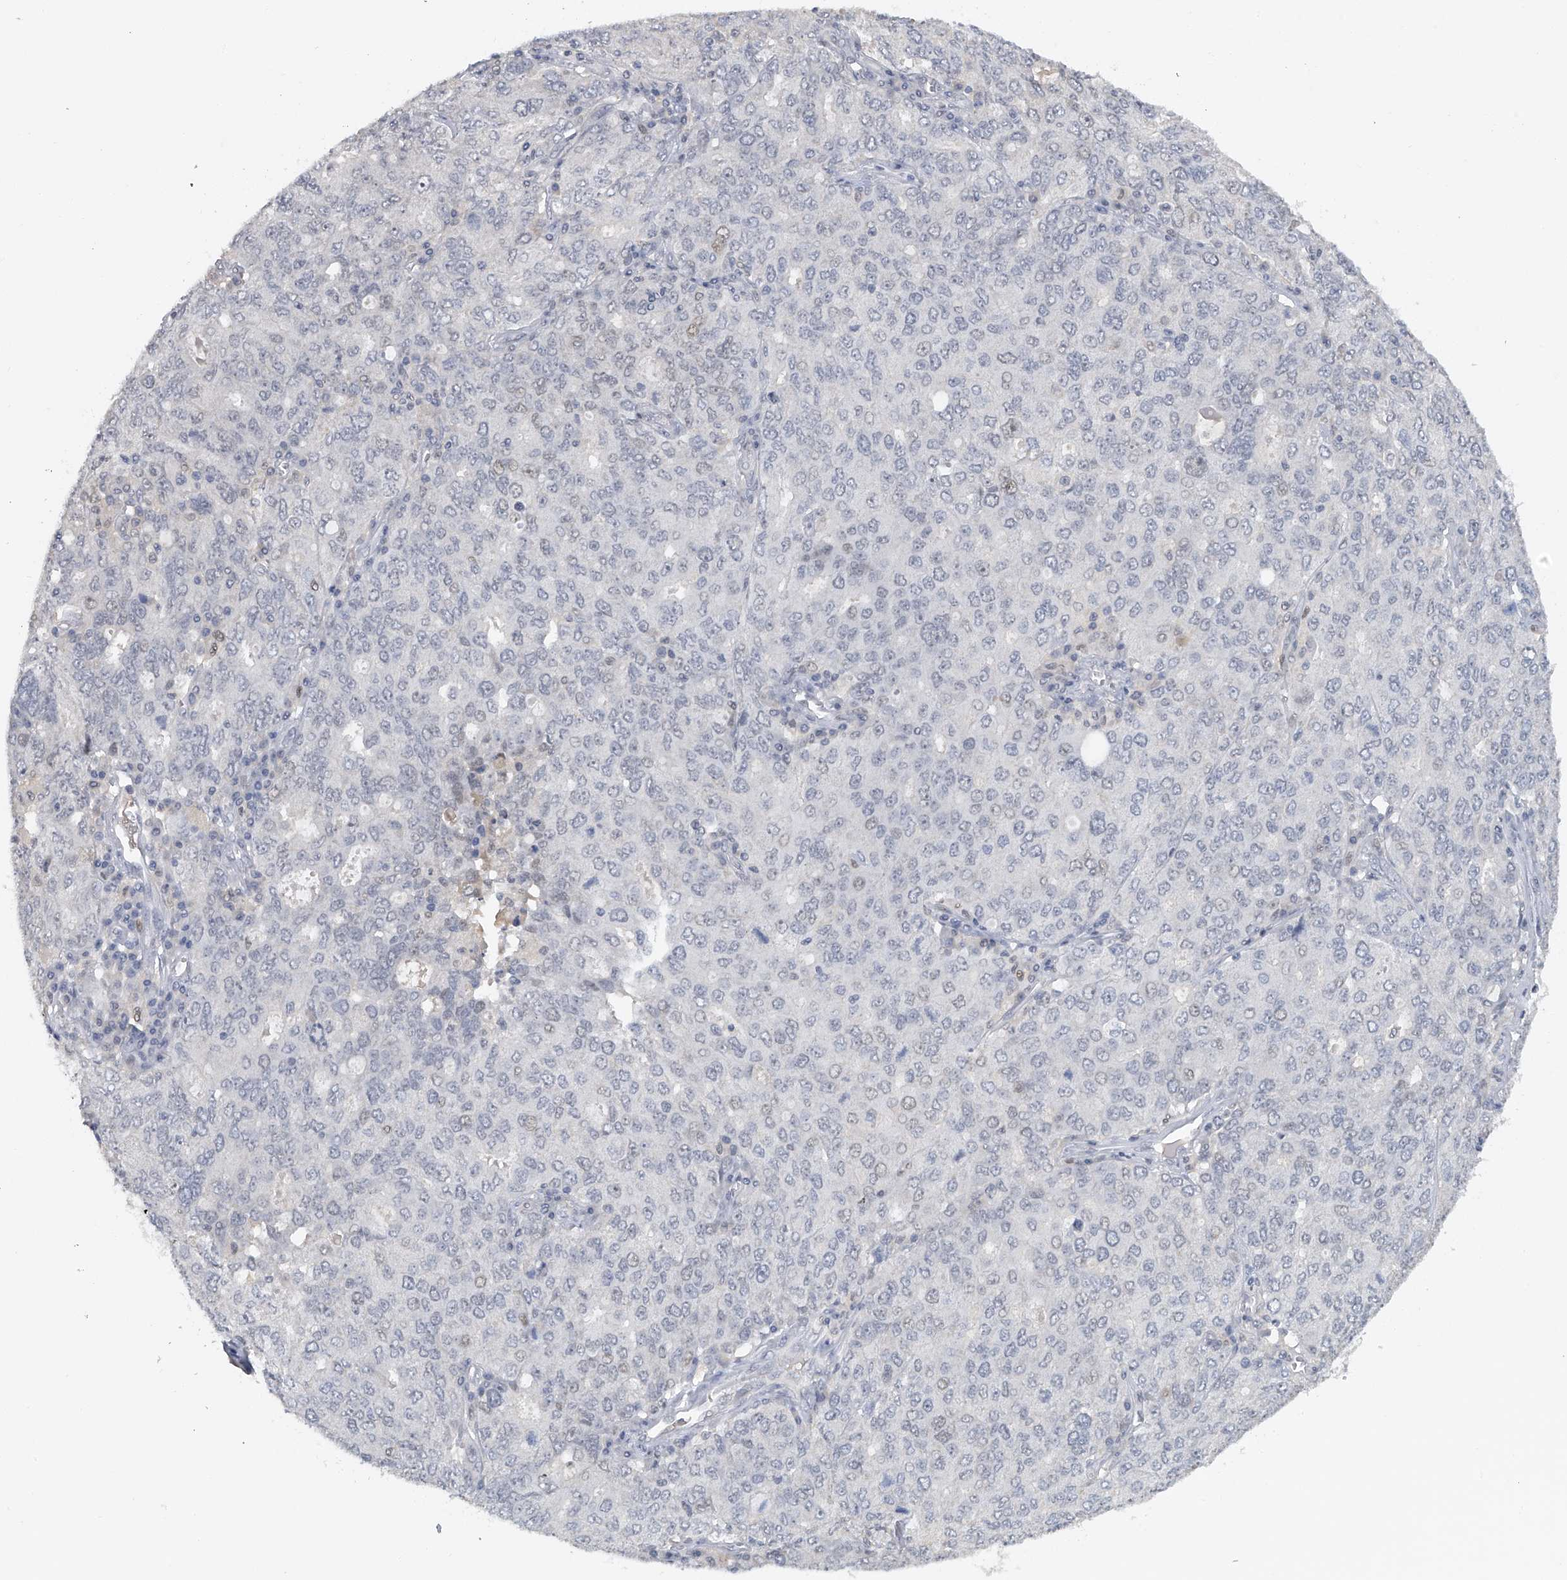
{"staining": {"intensity": "negative", "quantity": "none", "location": "none"}, "tissue": "ovarian cancer", "cell_type": "Tumor cells", "image_type": "cancer", "snomed": [{"axis": "morphology", "description": "Carcinoma, endometroid"}, {"axis": "topography", "description": "Ovary"}], "caption": "DAB (3,3'-diaminobenzidine) immunohistochemical staining of ovarian cancer (endometroid carcinoma) reveals no significant positivity in tumor cells.", "gene": "DDX43", "patient": {"sex": "female", "age": 62}}